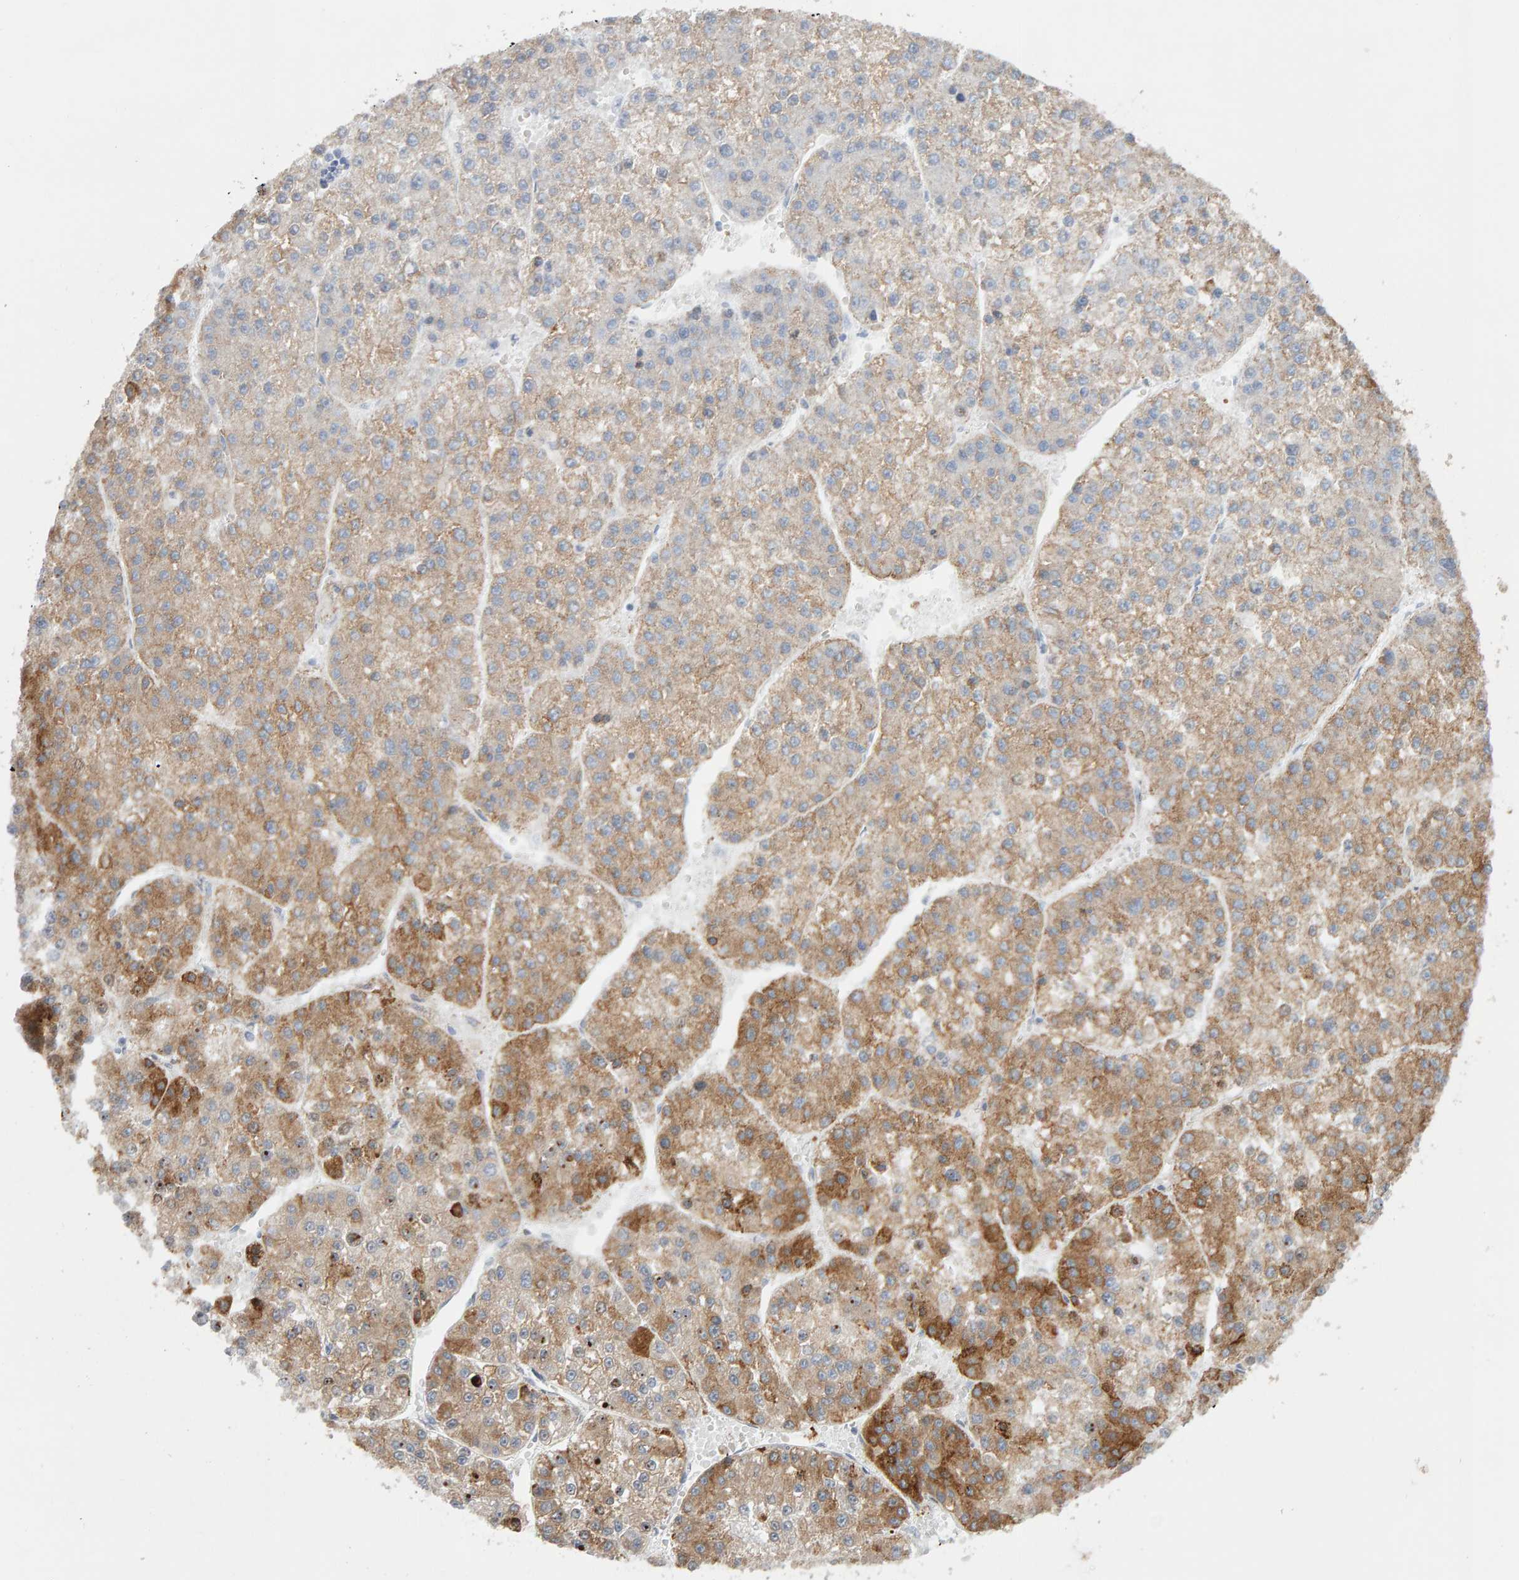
{"staining": {"intensity": "moderate", "quantity": ">75%", "location": "cytoplasmic/membranous"}, "tissue": "liver cancer", "cell_type": "Tumor cells", "image_type": "cancer", "snomed": [{"axis": "morphology", "description": "Carcinoma, Hepatocellular, NOS"}, {"axis": "topography", "description": "Liver"}], "caption": "High-magnification brightfield microscopy of liver hepatocellular carcinoma stained with DAB (3,3'-diaminobenzidine) (brown) and counterstained with hematoxylin (blue). tumor cells exhibit moderate cytoplasmic/membranous positivity is identified in about>75% of cells.", "gene": "ENGASE", "patient": {"sex": "female", "age": 73}}